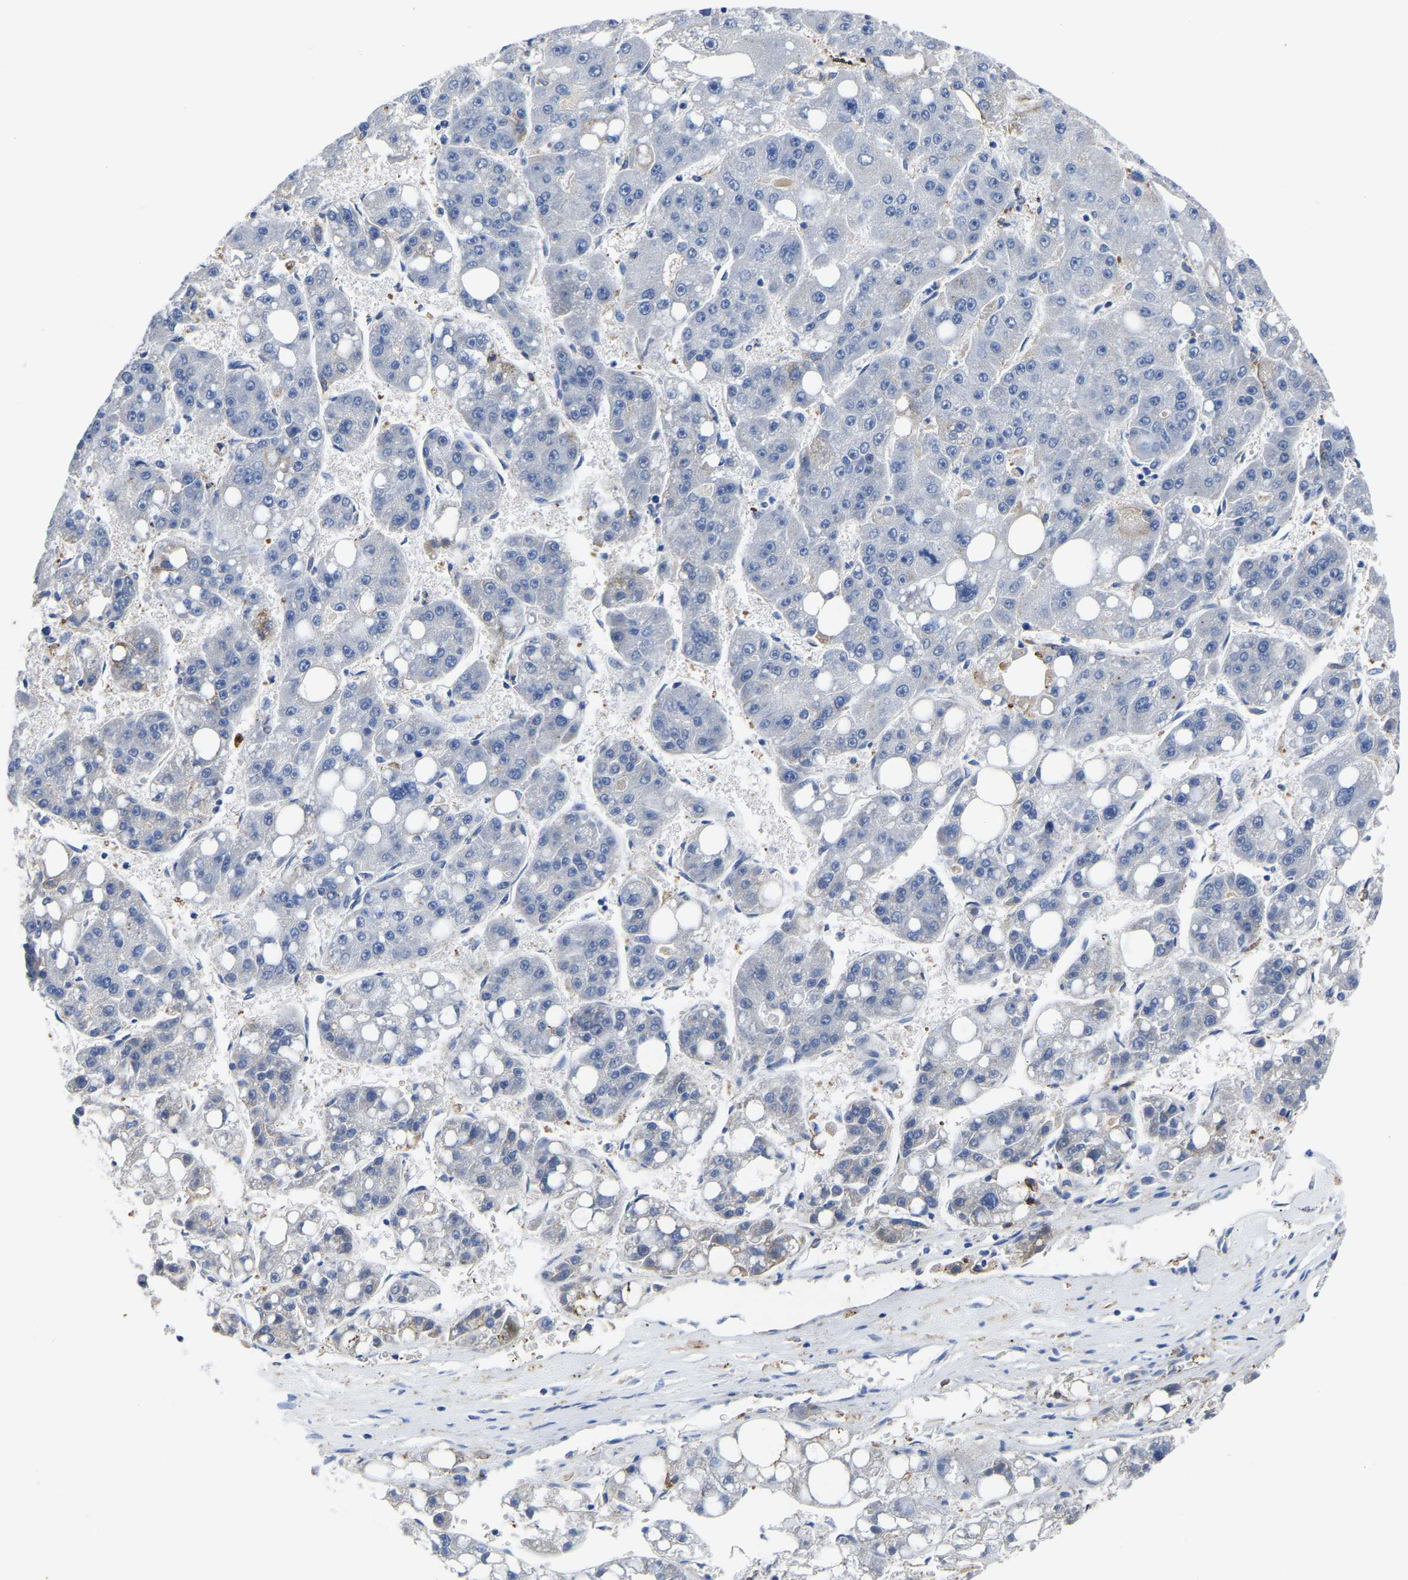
{"staining": {"intensity": "negative", "quantity": "none", "location": "none"}, "tissue": "liver cancer", "cell_type": "Tumor cells", "image_type": "cancer", "snomed": [{"axis": "morphology", "description": "Carcinoma, Hepatocellular, NOS"}, {"axis": "topography", "description": "Liver"}], "caption": "There is no significant positivity in tumor cells of liver cancer (hepatocellular carcinoma).", "gene": "ATG2B", "patient": {"sex": "female", "age": 61}}